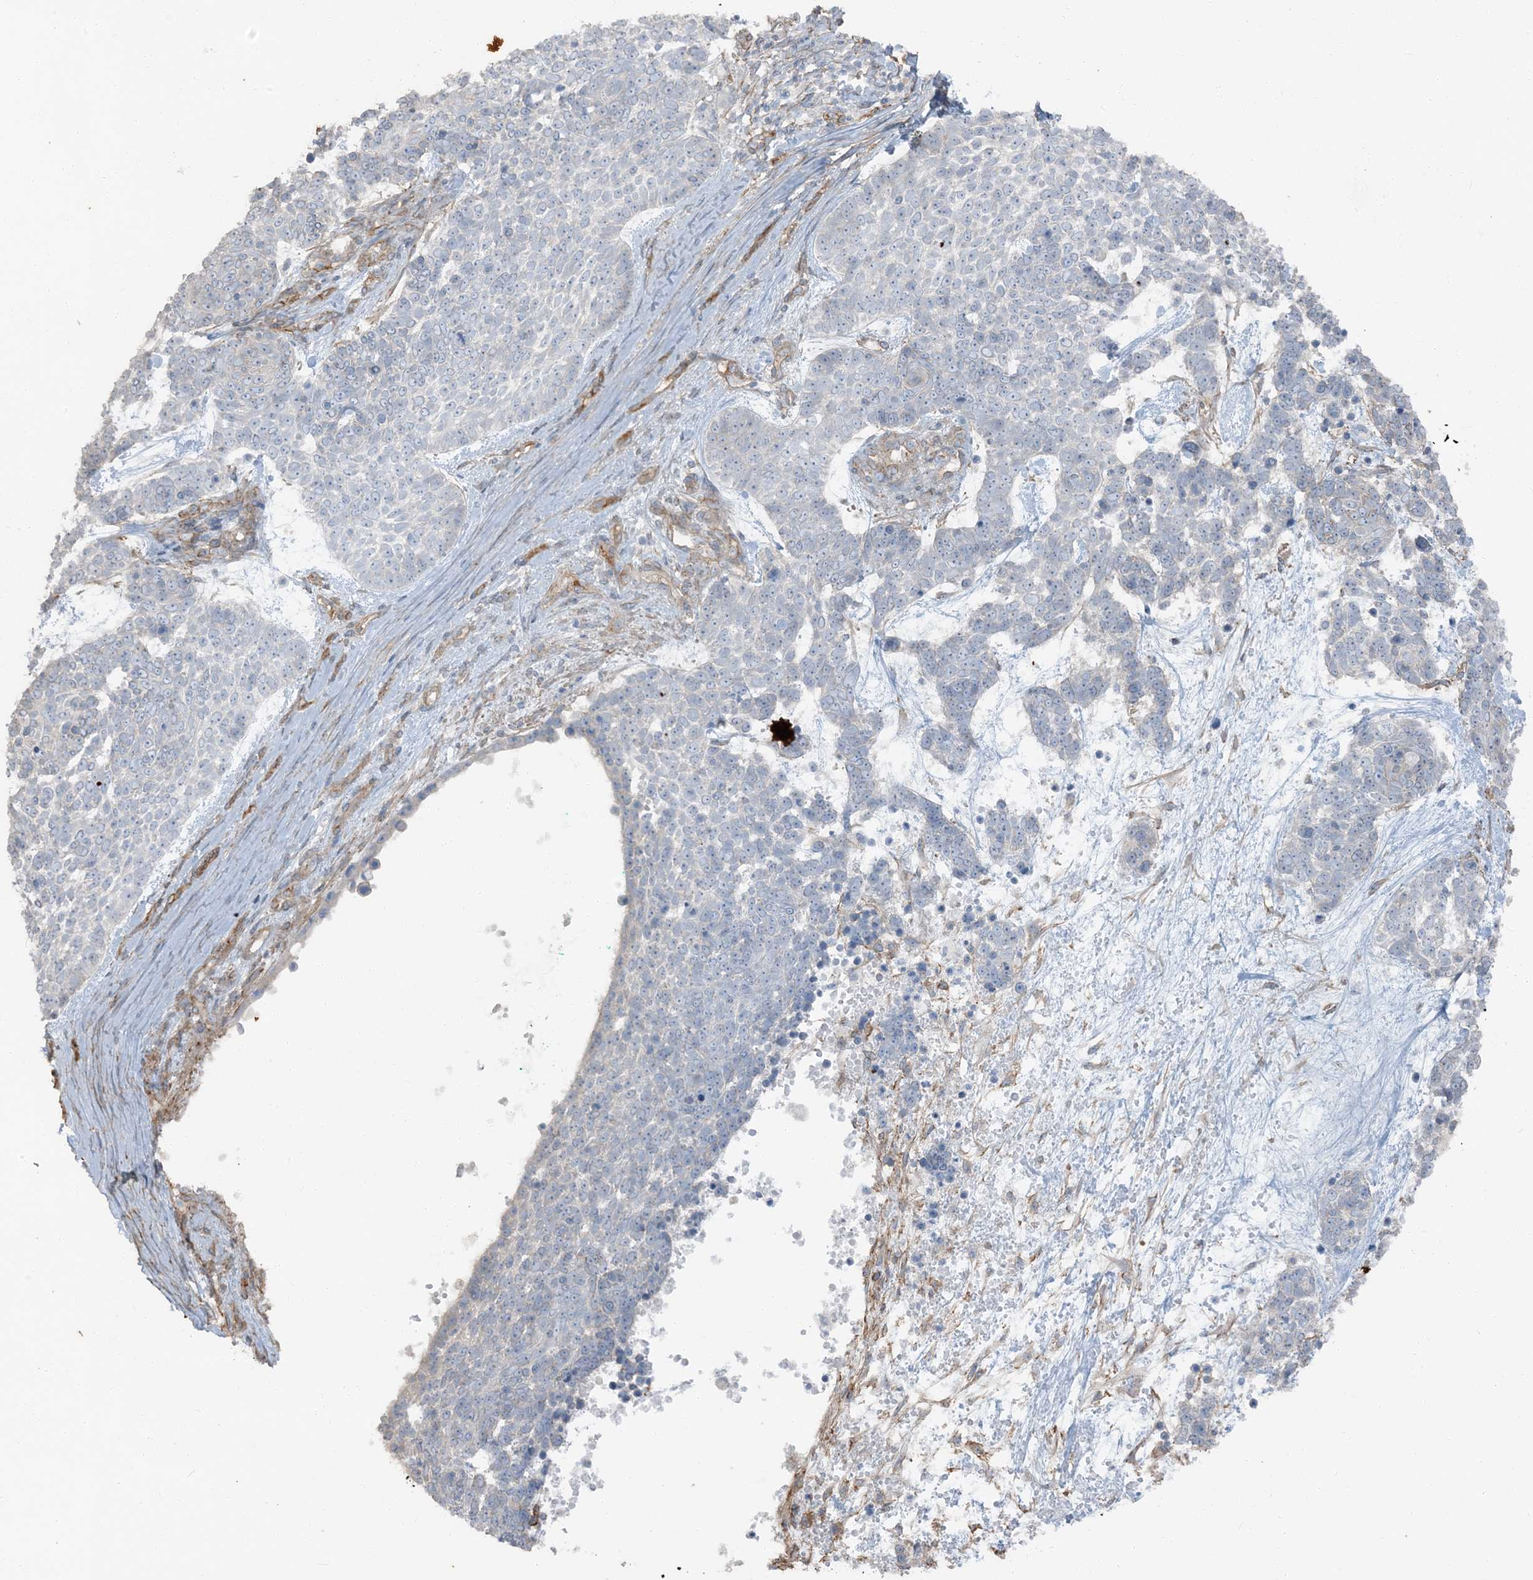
{"staining": {"intensity": "negative", "quantity": "none", "location": "none"}, "tissue": "skin cancer", "cell_type": "Tumor cells", "image_type": "cancer", "snomed": [{"axis": "morphology", "description": "Basal cell carcinoma"}, {"axis": "topography", "description": "Skin"}], "caption": "Human basal cell carcinoma (skin) stained for a protein using immunohistochemistry shows no staining in tumor cells.", "gene": "ZFP90", "patient": {"sex": "female", "age": 81}}